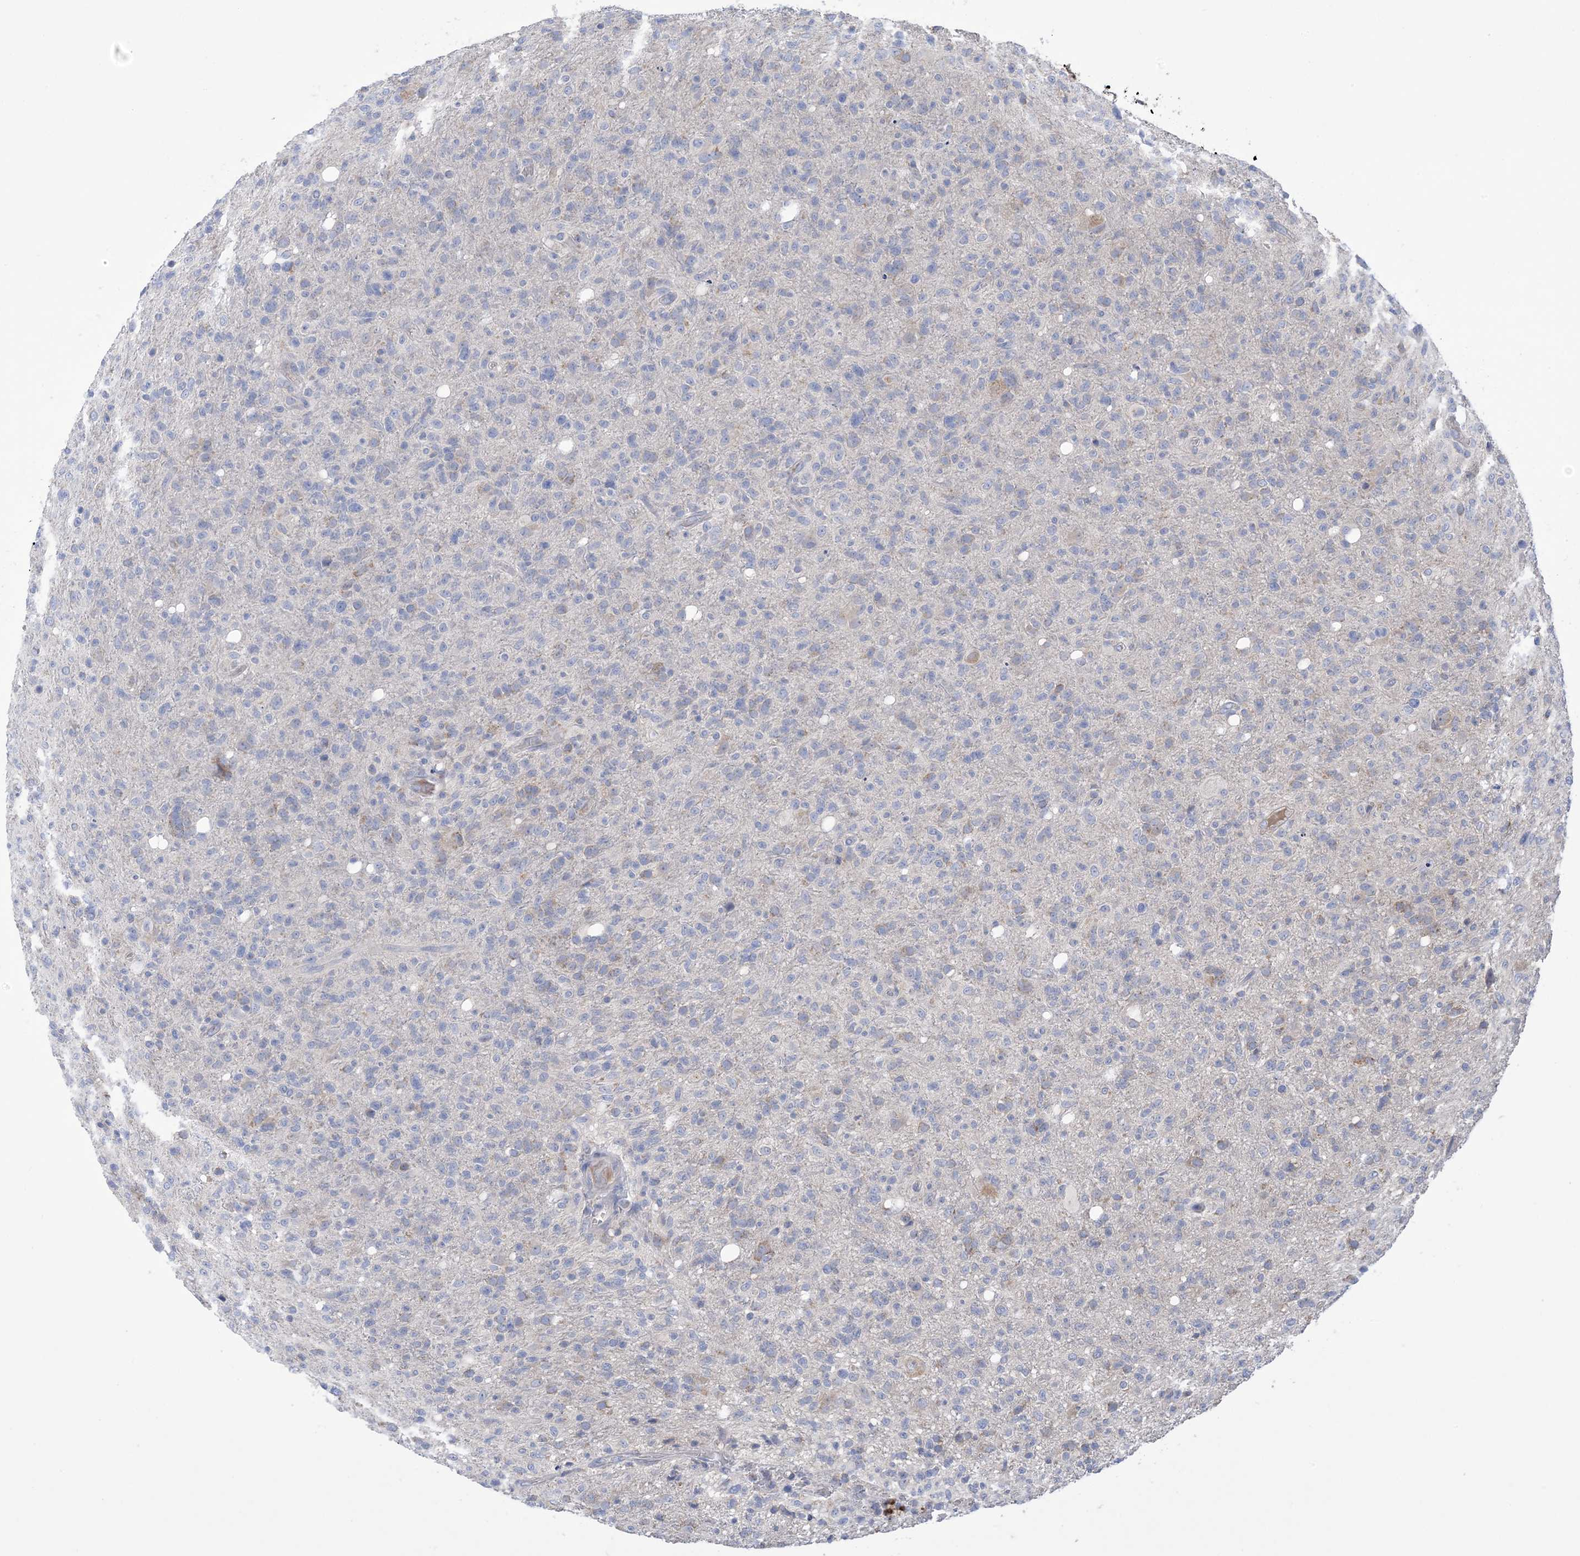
{"staining": {"intensity": "negative", "quantity": "none", "location": "none"}, "tissue": "glioma", "cell_type": "Tumor cells", "image_type": "cancer", "snomed": [{"axis": "morphology", "description": "Glioma, malignant, High grade"}, {"axis": "topography", "description": "Brain"}], "caption": "Histopathology image shows no protein staining in tumor cells of malignant high-grade glioma tissue.", "gene": "CLEC16A", "patient": {"sex": "female", "age": 57}}